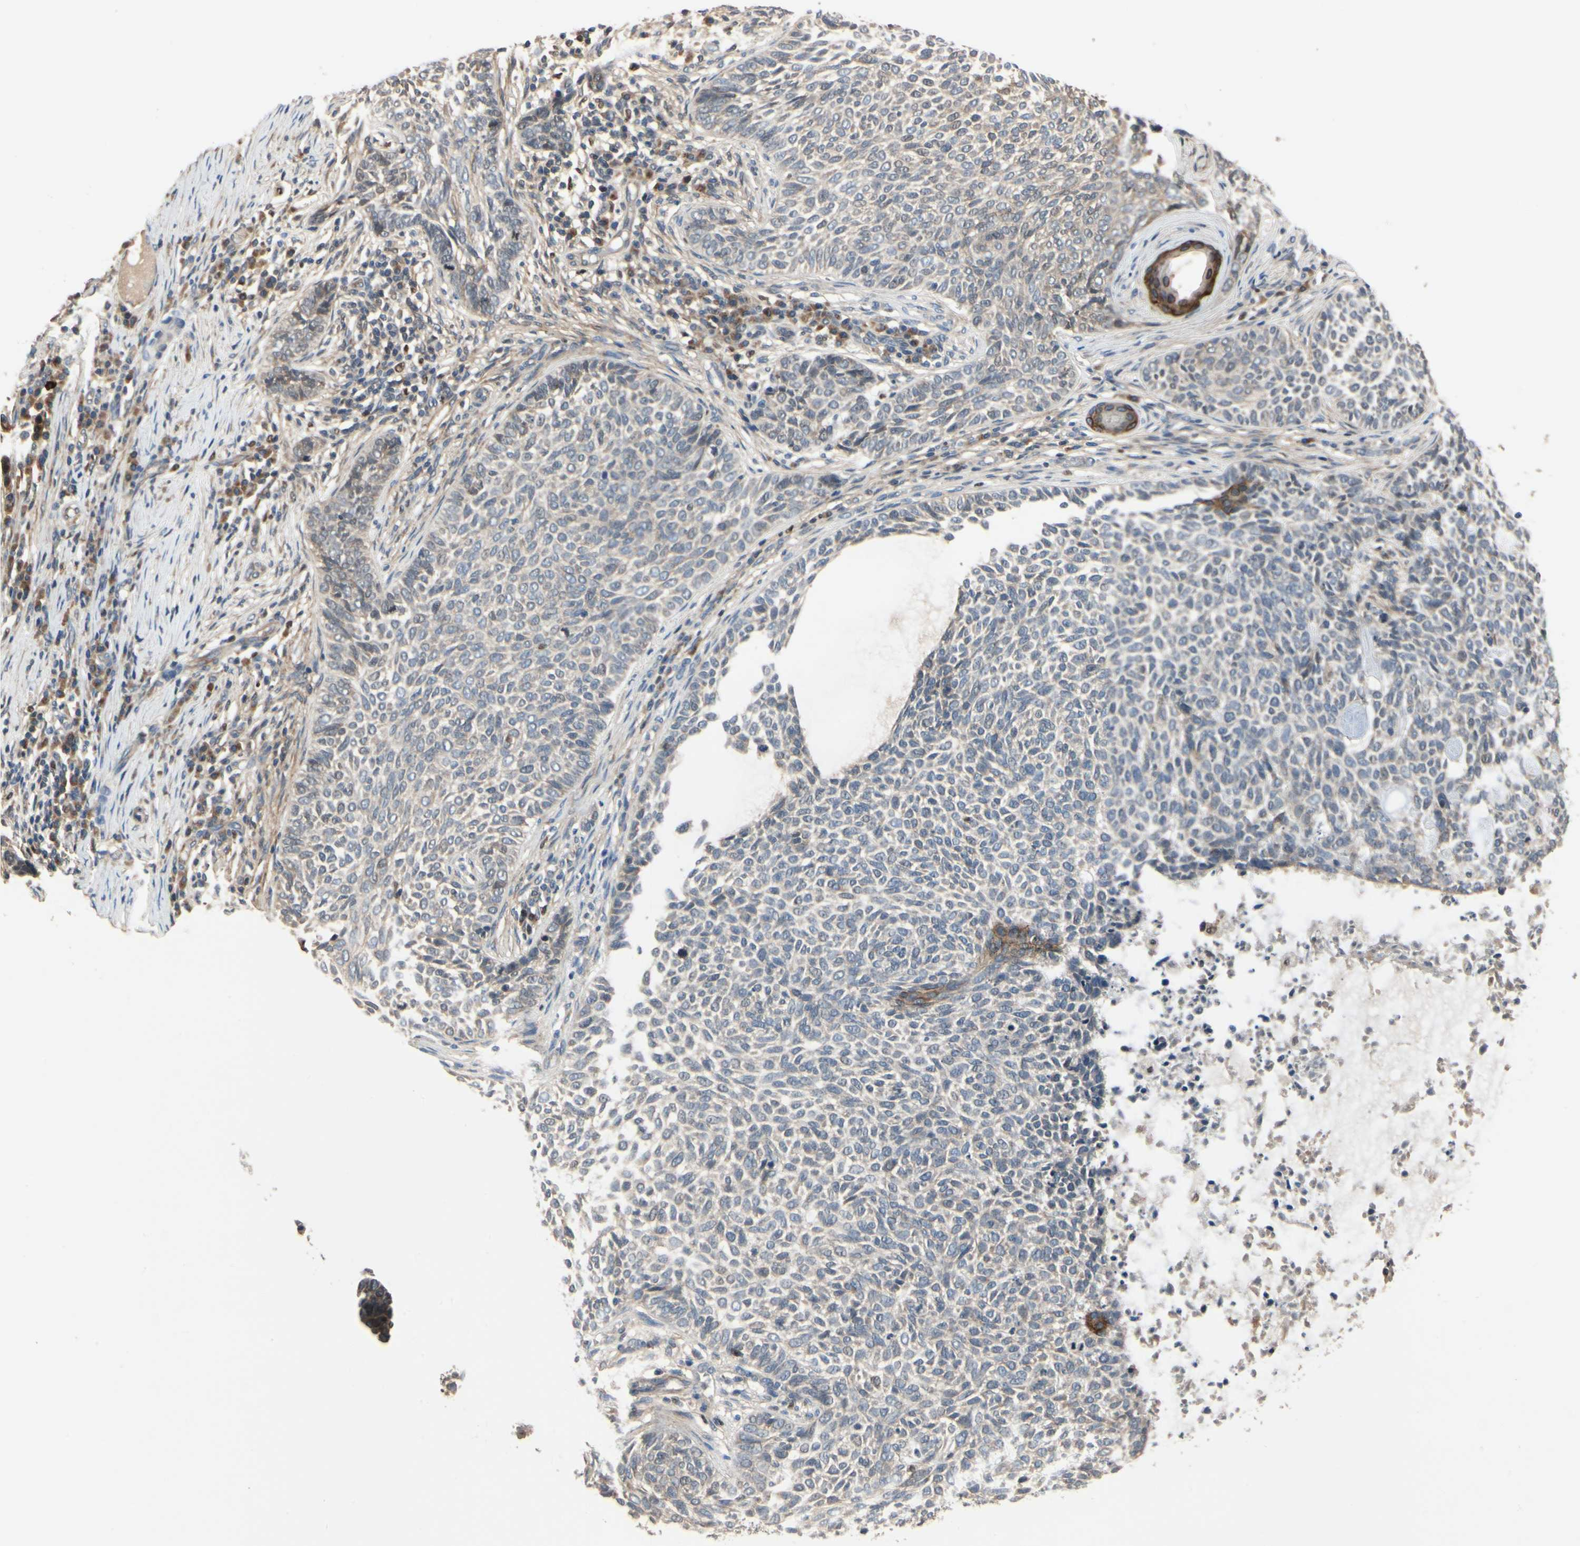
{"staining": {"intensity": "negative", "quantity": "none", "location": "none"}, "tissue": "skin cancer", "cell_type": "Tumor cells", "image_type": "cancer", "snomed": [{"axis": "morphology", "description": "Basal cell carcinoma"}, {"axis": "topography", "description": "Skin"}], "caption": "Immunohistochemistry (IHC) of basal cell carcinoma (skin) shows no positivity in tumor cells. (Stains: DAB (3,3'-diaminobenzidine) immunohistochemistry (IHC) with hematoxylin counter stain, Microscopy: brightfield microscopy at high magnification).", "gene": "CGREF1", "patient": {"sex": "male", "age": 87}}